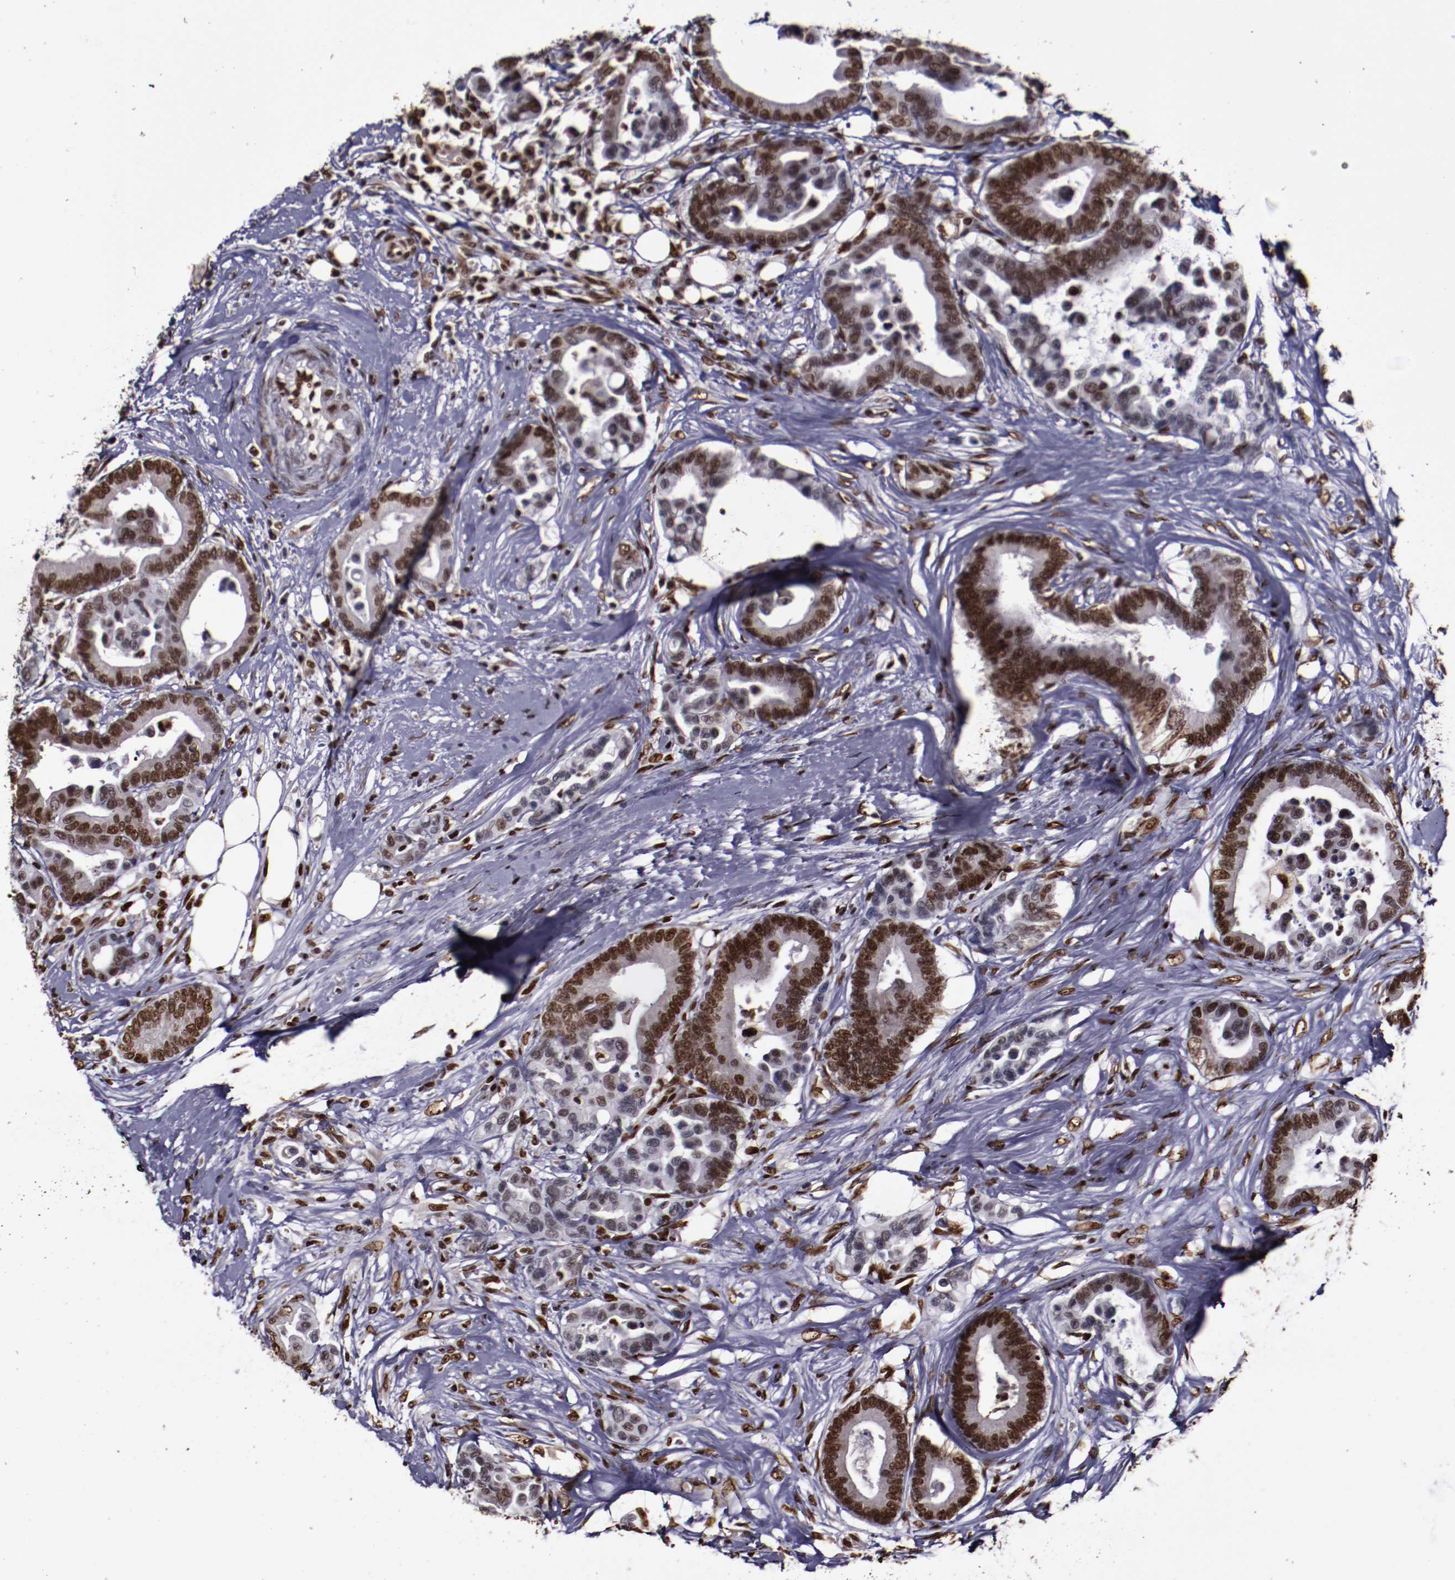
{"staining": {"intensity": "moderate", "quantity": ">75%", "location": "nuclear"}, "tissue": "colorectal cancer", "cell_type": "Tumor cells", "image_type": "cancer", "snomed": [{"axis": "morphology", "description": "Adenocarcinoma, NOS"}, {"axis": "topography", "description": "Colon"}], "caption": "Adenocarcinoma (colorectal) tissue displays moderate nuclear staining in about >75% of tumor cells", "gene": "APEX1", "patient": {"sex": "male", "age": 82}}